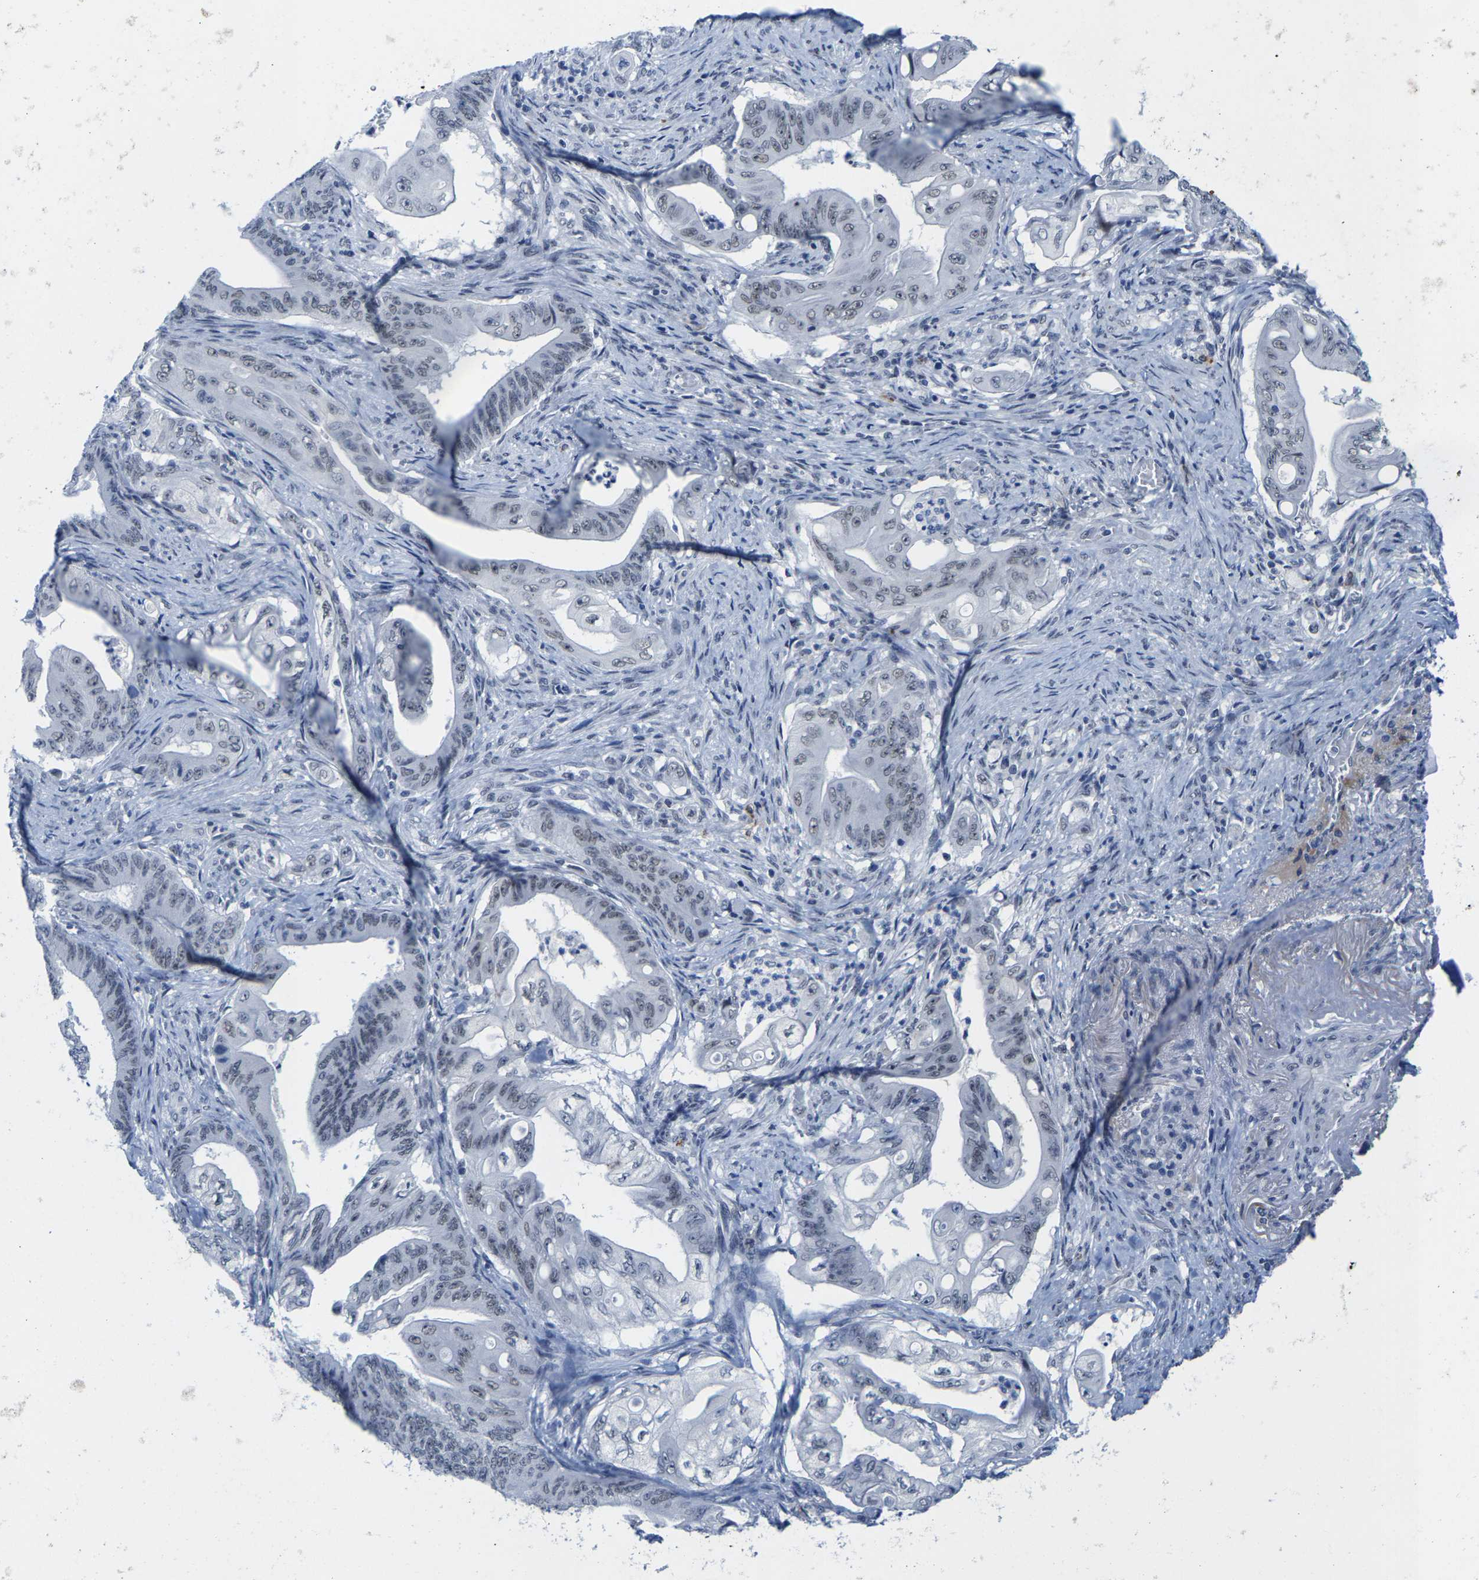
{"staining": {"intensity": "negative", "quantity": "none", "location": "none"}, "tissue": "stomach cancer", "cell_type": "Tumor cells", "image_type": "cancer", "snomed": [{"axis": "morphology", "description": "Adenocarcinoma, NOS"}, {"axis": "topography", "description": "Stomach"}], "caption": "The histopathology image shows no staining of tumor cells in adenocarcinoma (stomach). (DAB immunohistochemistry (IHC), high magnification).", "gene": "SETD1B", "patient": {"sex": "female", "age": 73}}